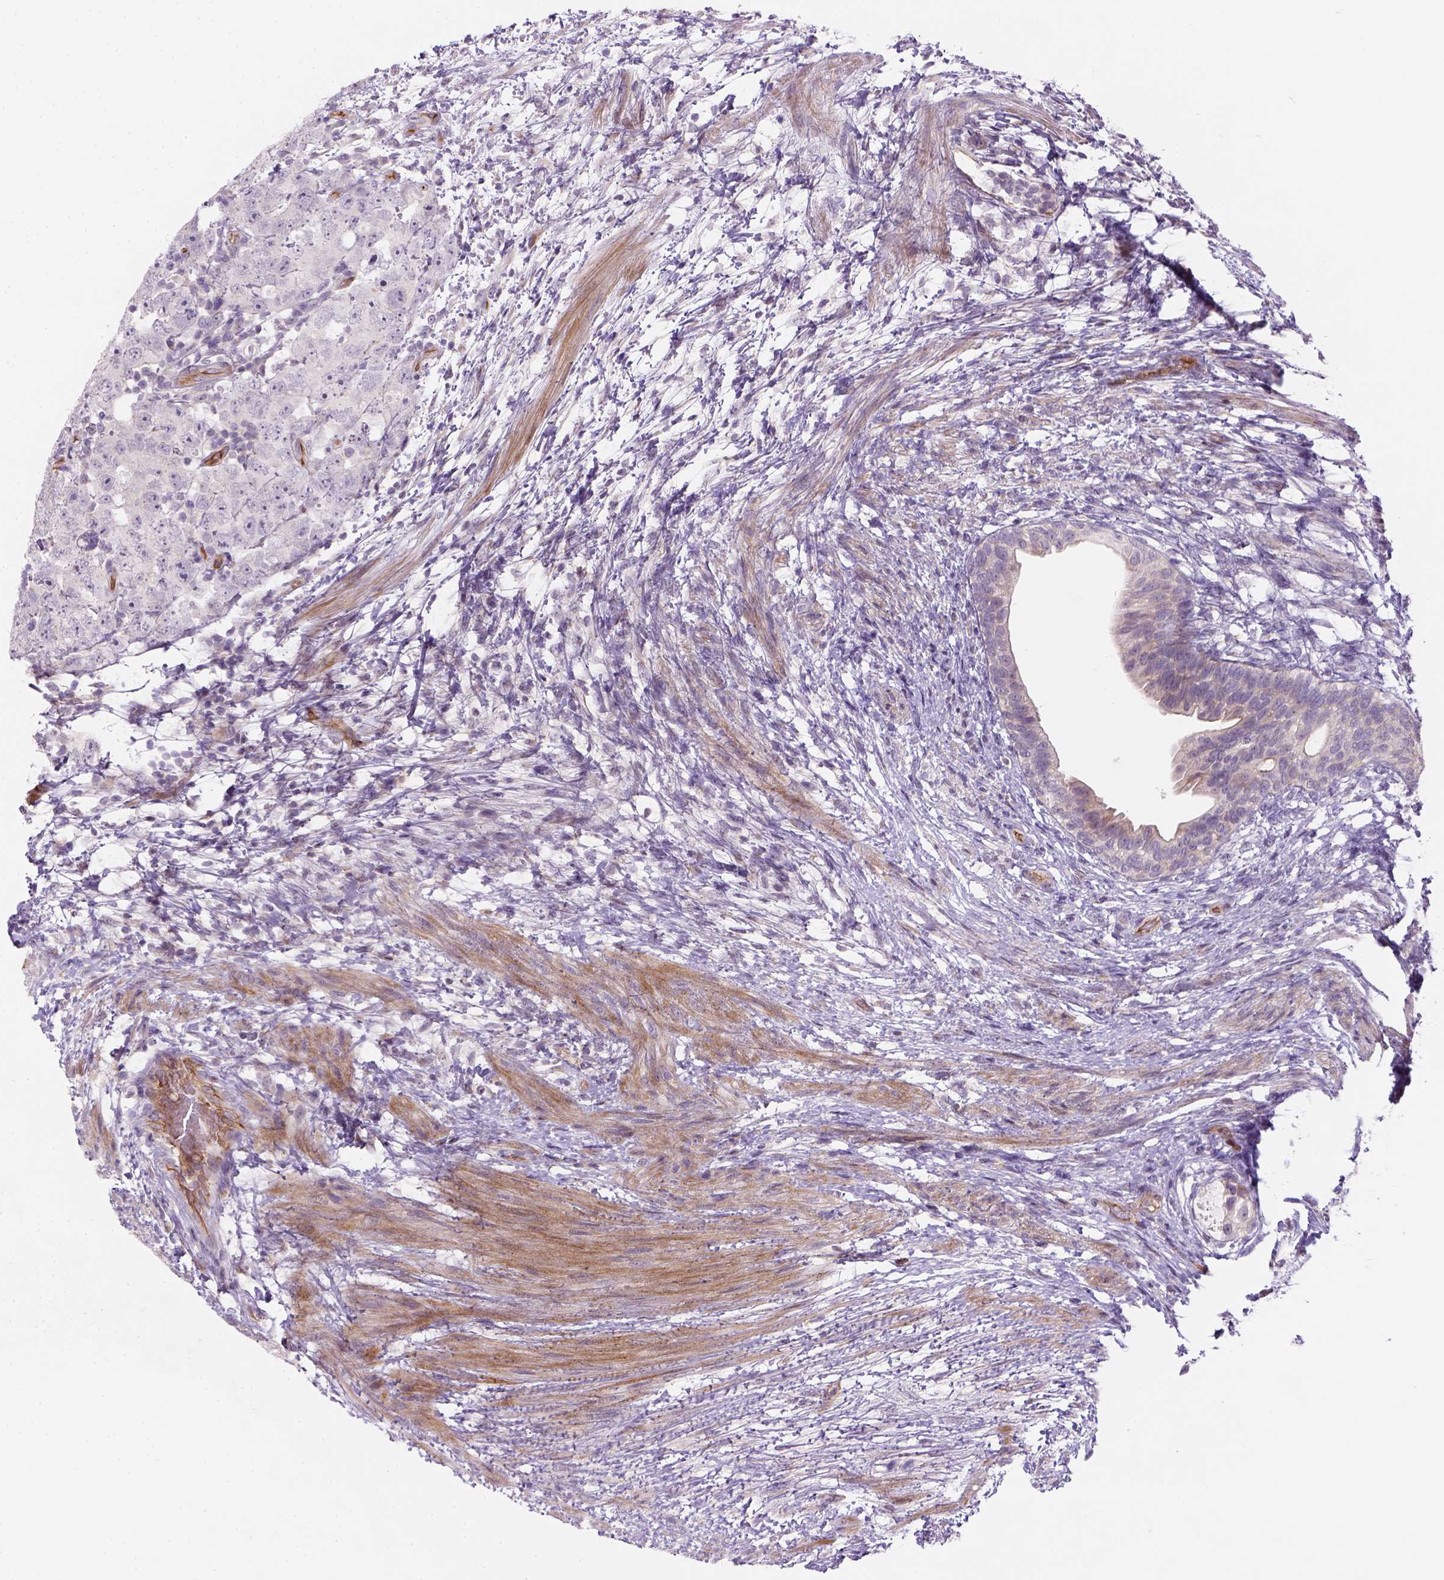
{"staining": {"intensity": "negative", "quantity": "none", "location": "none"}, "tissue": "testis cancer", "cell_type": "Tumor cells", "image_type": "cancer", "snomed": [{"axis": "morphology", "description": "Carcinoma, Embryonal, NOS"}, {"axis": "topography", "description": "Testis"}], "caption": "DAB (3,3'-diaminobenzidine) immunohistochemical staining of human embryonal carcinoma (testis) displays no significant staining in tumor cells.", "gene": "VSTM5", "patient": {"sex": "male", "age": 24}}